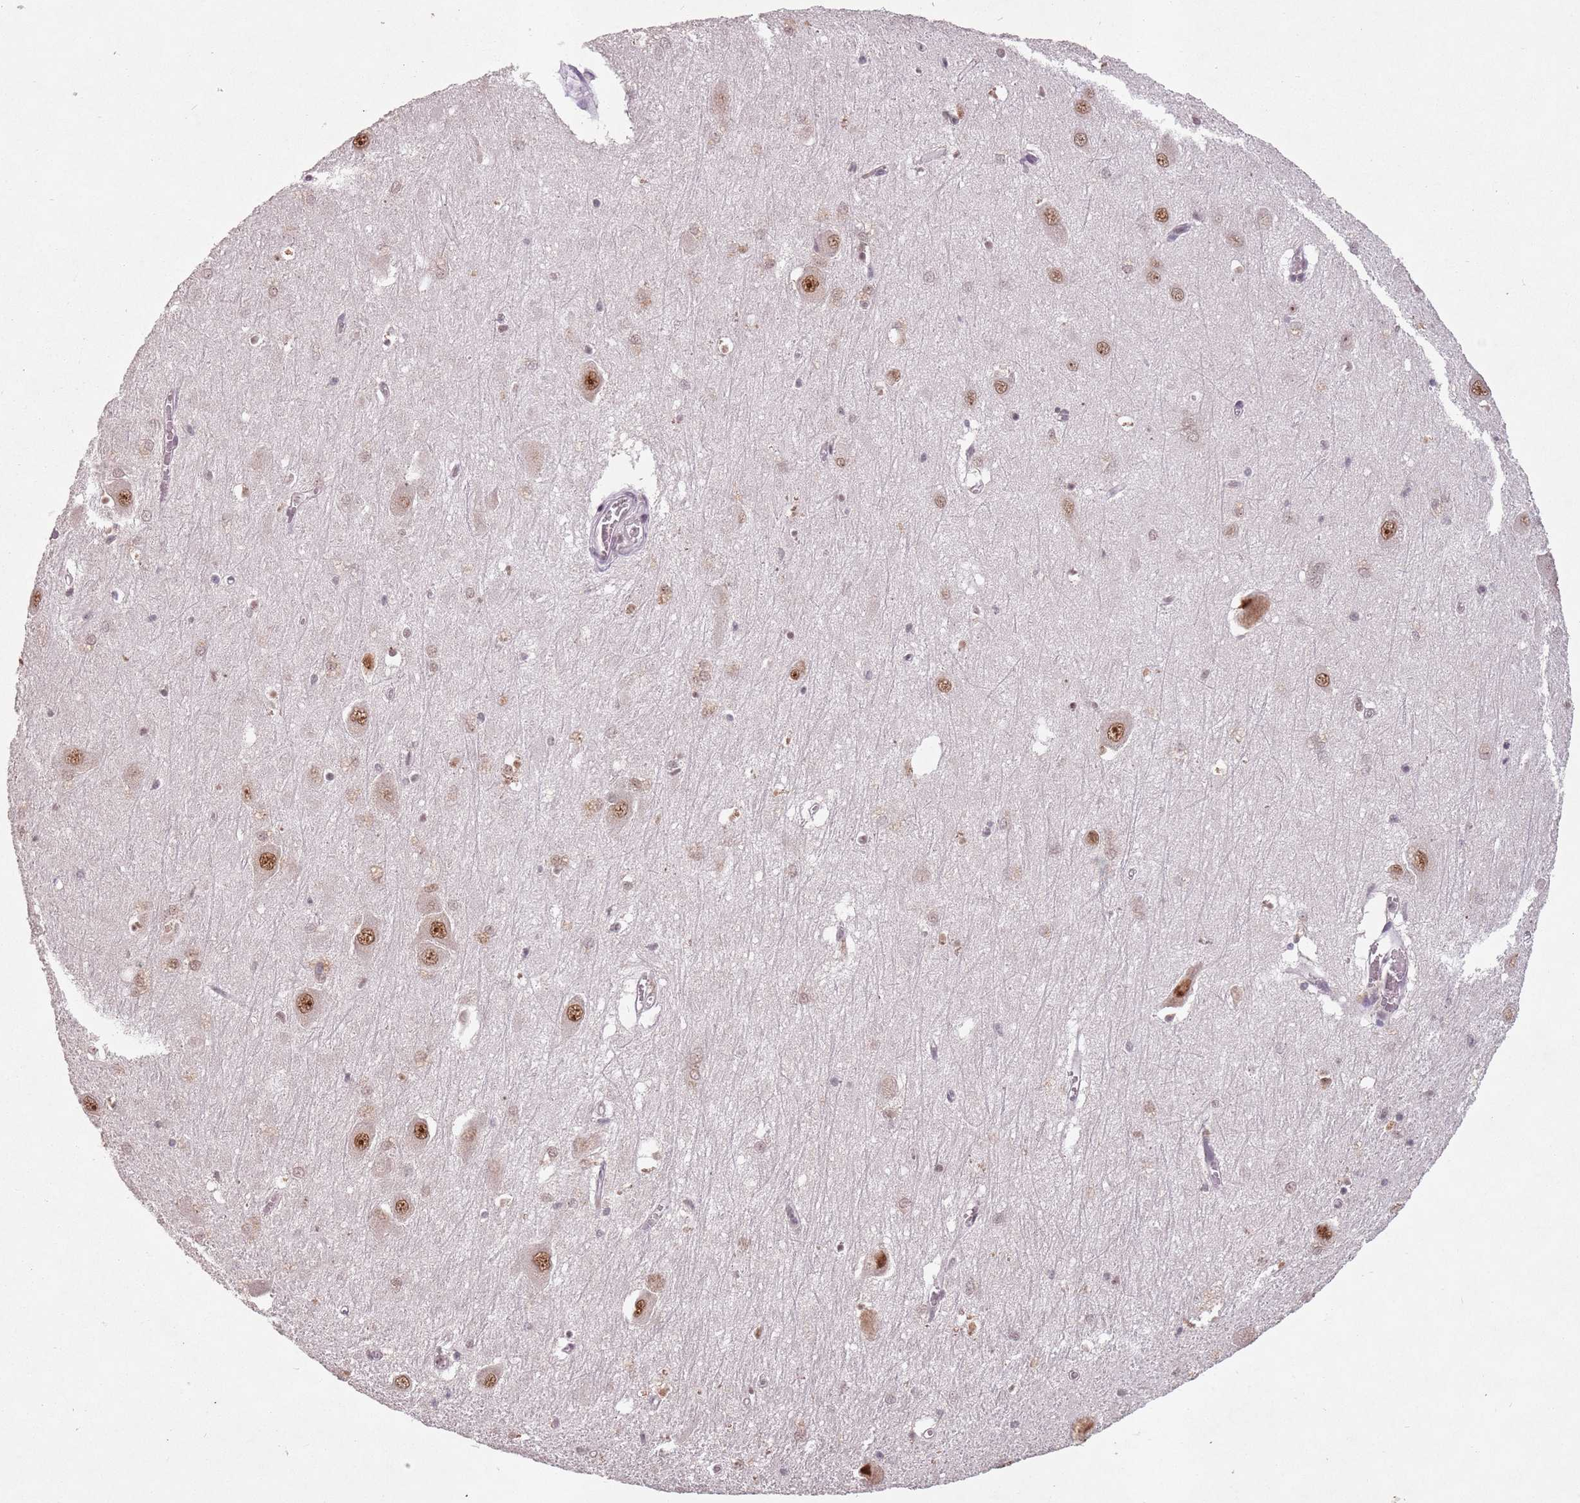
{"staining": {"intensity": "moderate", "quantity": "<25%", "location": "nuclear"}, "tissue": "hippocampus", "cell_type": "Glial cells", "image_type": "normal", "snomed": [{"axis": "morphology", "description": "Normal tissue, NOS"}, {"axis": "topography", "description": "Hippocampus"}], "caption": "Glial cells demonstrate moderate nuclear staining in about <25% of cells in benign hippocampus.", "gene": "NCBP1", "patient": {"sex": "male", "age": 70}}